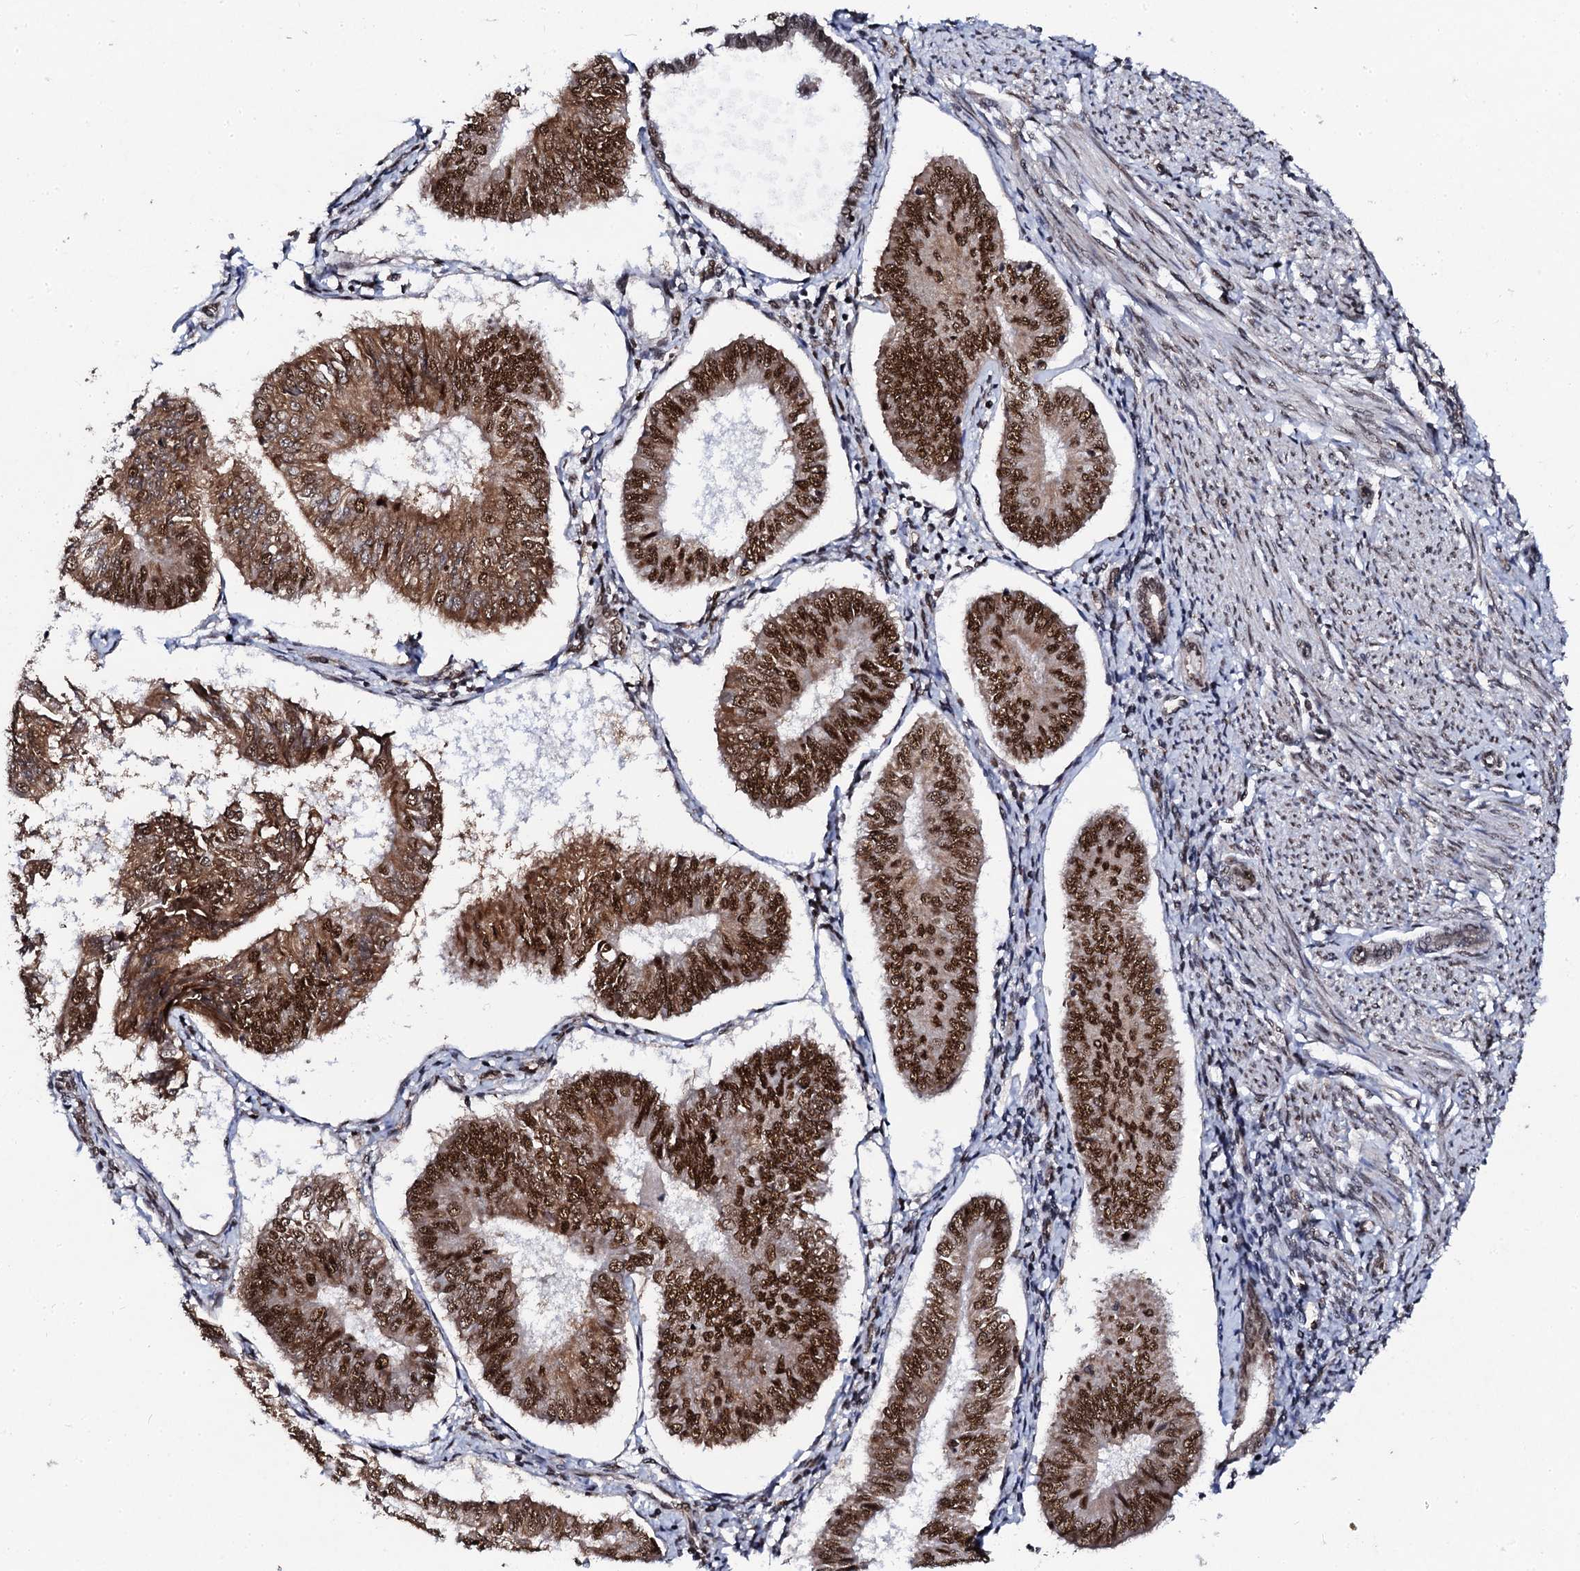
{"staining": {"intensity": "strong", "quantity": ">75%", "location": "cytoplasmic/membranous,nuclear"}, "tissue": "endometrial cancer", "cell_type": "Tumor cells", "image_type": "cancer", "snomed": [{"axis": "morphology", "description": "Adenocarcinoma, NOS"}, {"axis": "topography", "description": "Endometrium"}], "caption": "Human endometrial cancer stained with a brown dye exhibits strong cytoplasmic/membranous and nuclear positive expression in about >75% of tumor cells.", "gene": "CSTF3", "patient": {"sex": "female", "age": 58}}